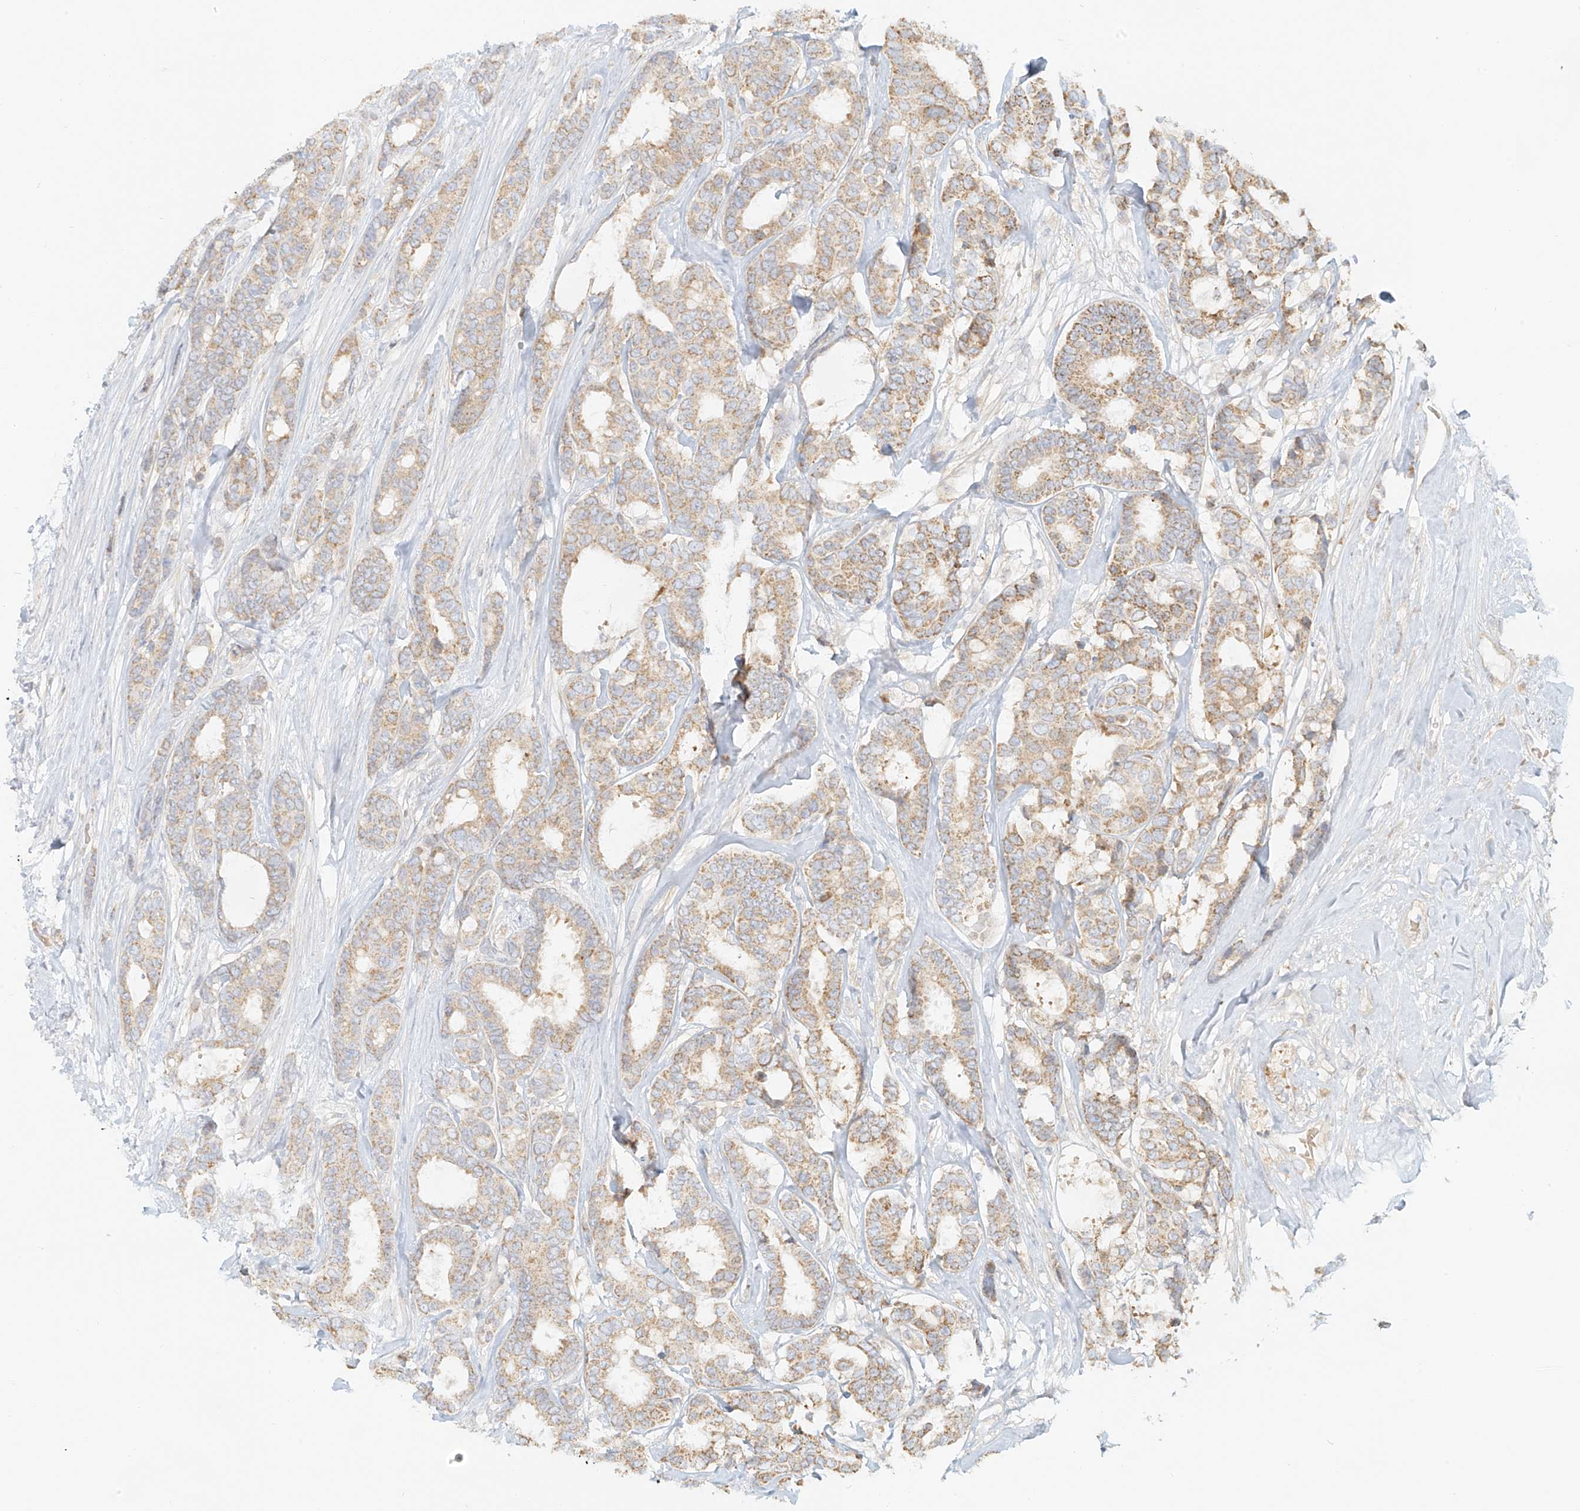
{"staining": {"intensity": "weak", "quantity": ">75%", "location": "cytoplasmic/membranous"}, "tissue": "breast cancer", "cell_type": "Tumor cells", "image_type": "cancer", "snomed": [{"axis": "morphology", "description": "Duct carcinoma"}, {"axis": "topography", "description": "Breast"}], "caption": "A photomicrograph of breast cancer stained for a protein reveals weak cytoplasmic/membranous brown staining in tumor cells.", "gene": "UPK1B", "patient": {"sex": "female", "age": 87}}